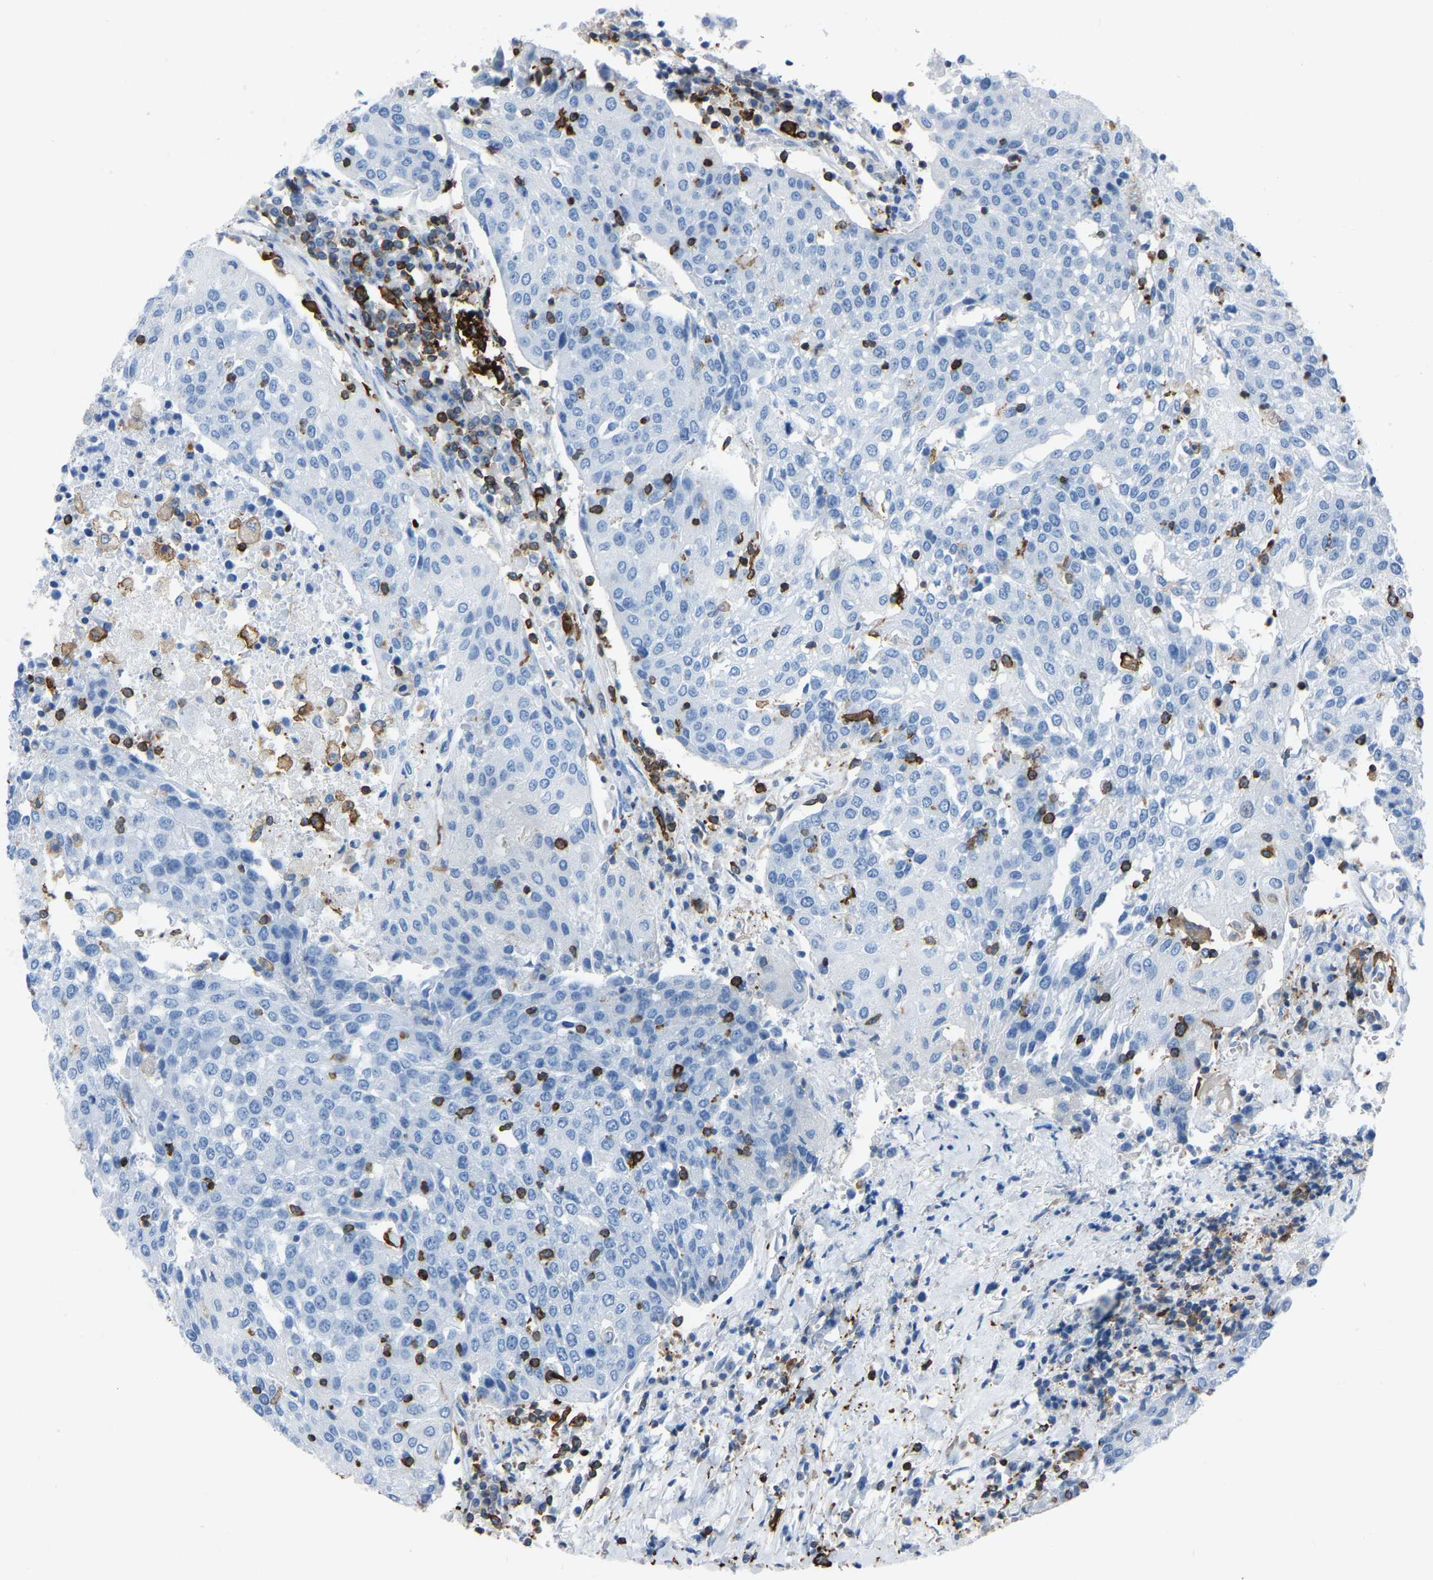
{"staining": {"intensity": "negative", "quantity": "none", "location": "none"}, "tissue": "urothelial cancer", "cell_type": "Tumor cells", "image_type": "cancer", "snomed": [{"axis": "morphology", "description": "Urothelial carcinoma, High grade"}, {"axis": "topography", "description": "Urinary bladder"}], "caption": "This is an immunohistochemistry (IHC) photomicrograph of human urothelial carcinoma (high-grade). There is no staining in tumor cells.", "gene": "LSP1", "patient": {"sex": "female", "age": 85}}